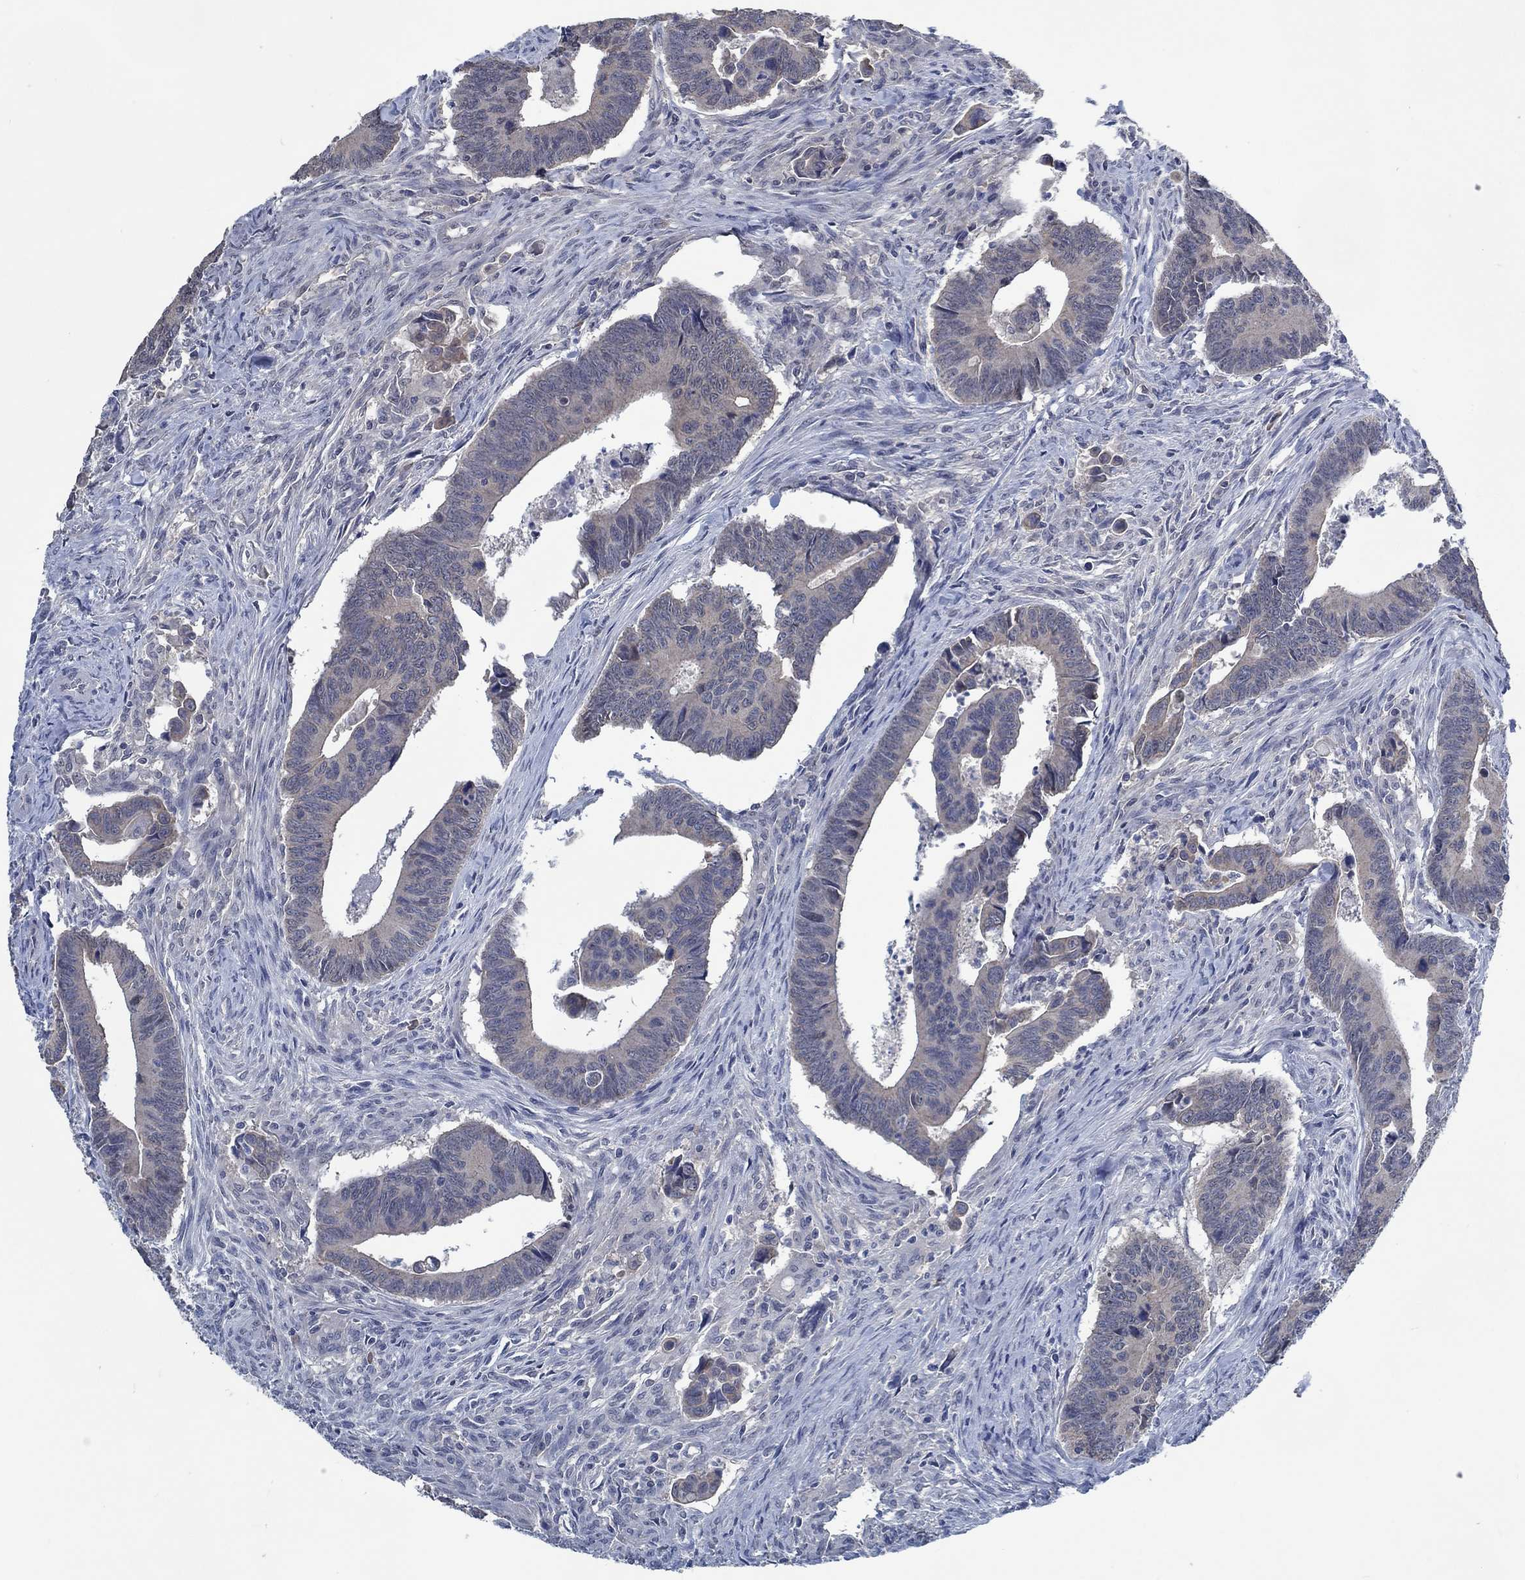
{"staining": {"intensity": "negative", "quantity": "none", "location": "none"}, "tissue": "colorectal cancer", "cell_type": "Tumor cells", "image_type": "cancer", "snomed": [{"axis": "morphology", "description": "Adenocarcinoma, NOS"}, {"axis": "topography", "description": "Rectum"}], "caption": "The micrograph reveals no significant staining in tumor cells of colorectal adenocarcinoma.", "gene": "OBSCN", "patient": {"sex": "male", "age": 67}}